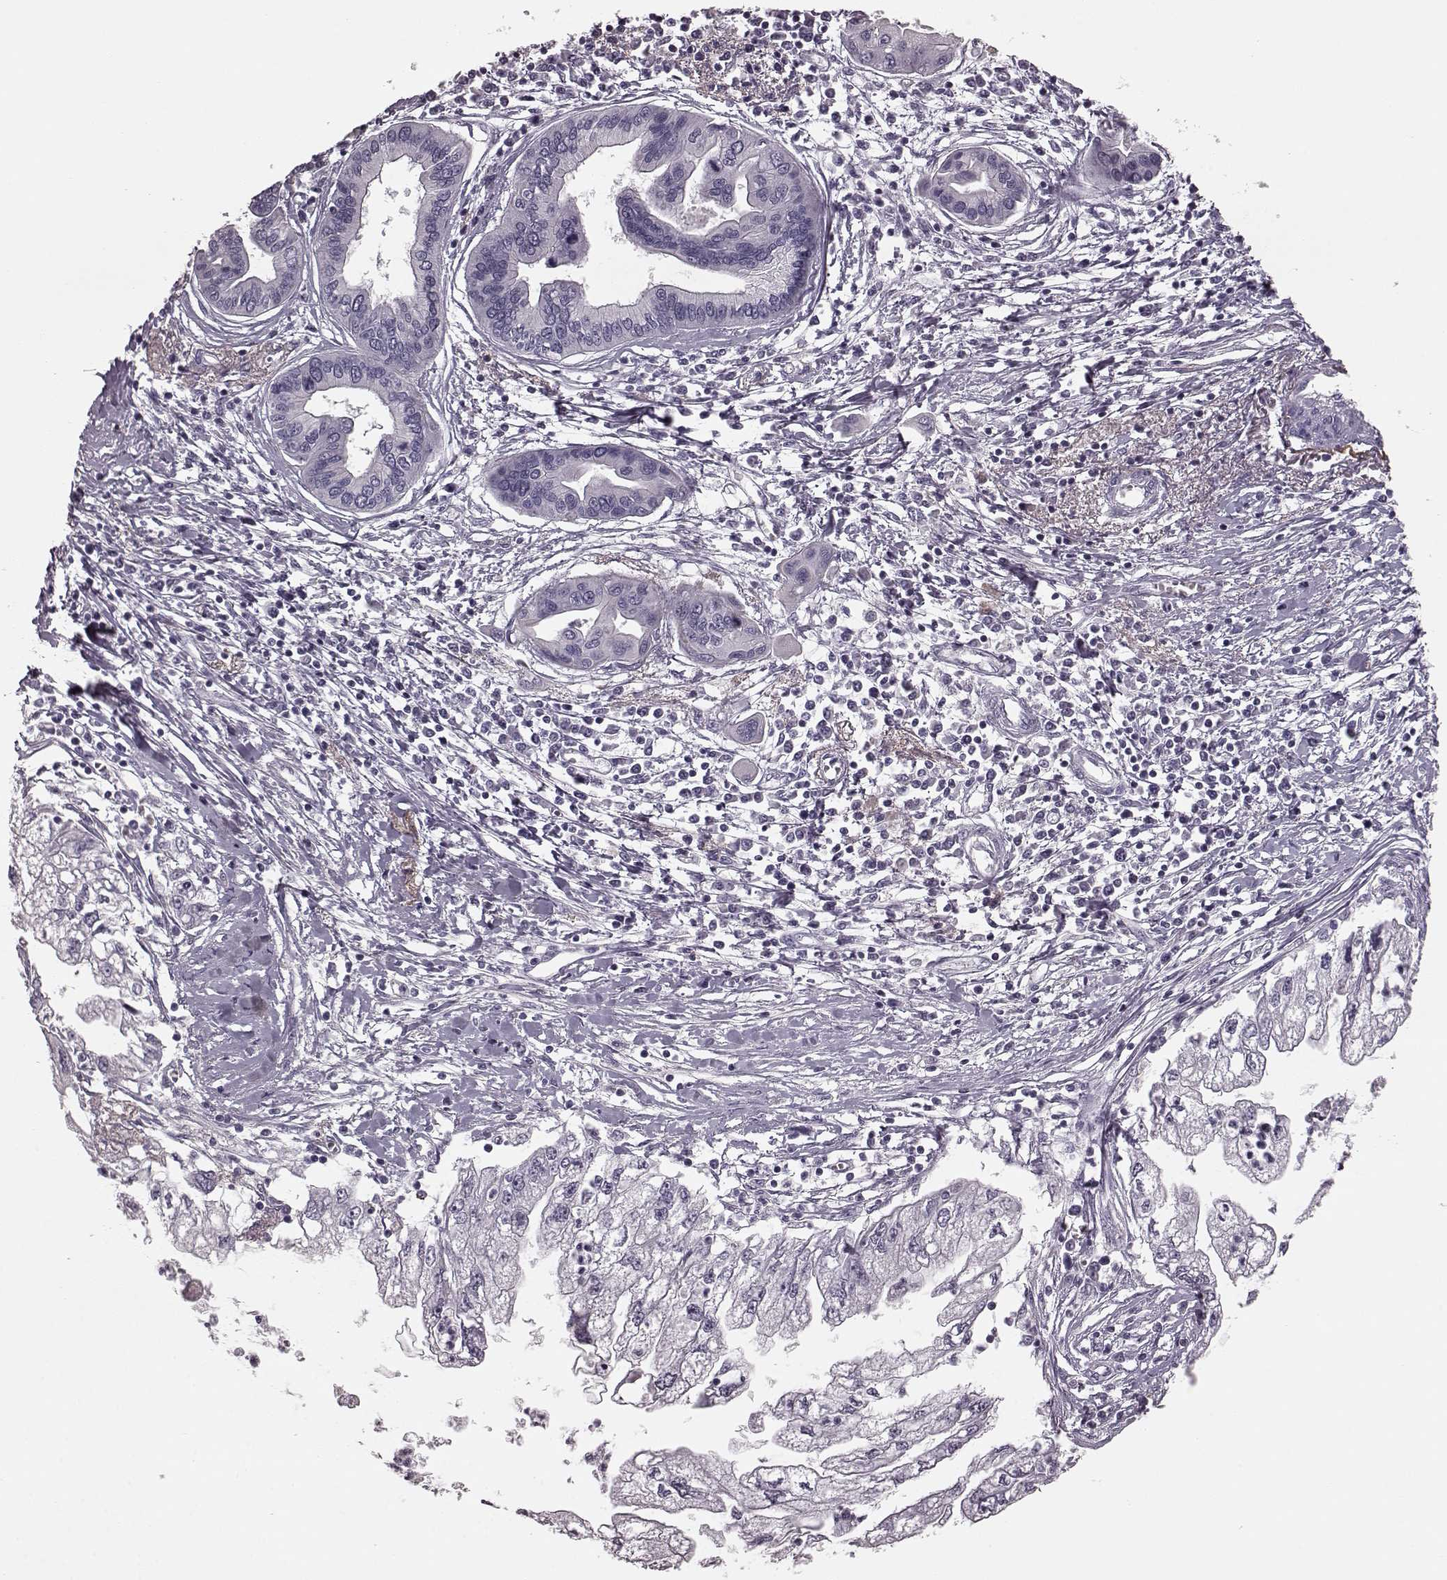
{"staining": {"intensity": "negative", "quantity": "none", "location": "none"}, "tissue": "pancreatic cancer", "cell_type": "Tumor cells", "image_type": "cancer", "snomed": [{"axis": "morphology", "description": "Adenocarcinoma, NOS"}, {"axis": "topography", "description": "Pancreas"}], "caption": "A high-resolution image shows immunohistochemistry (IHC) staining of pancreatic cancer (adenocarcinoma), which exhibits no significant staining in tumor cells. (DAB immunohistochemistry (IHC) with hematoxylin counter stain).", "gene": "CST7", "patient": {"sex": "male", "age": 70}}